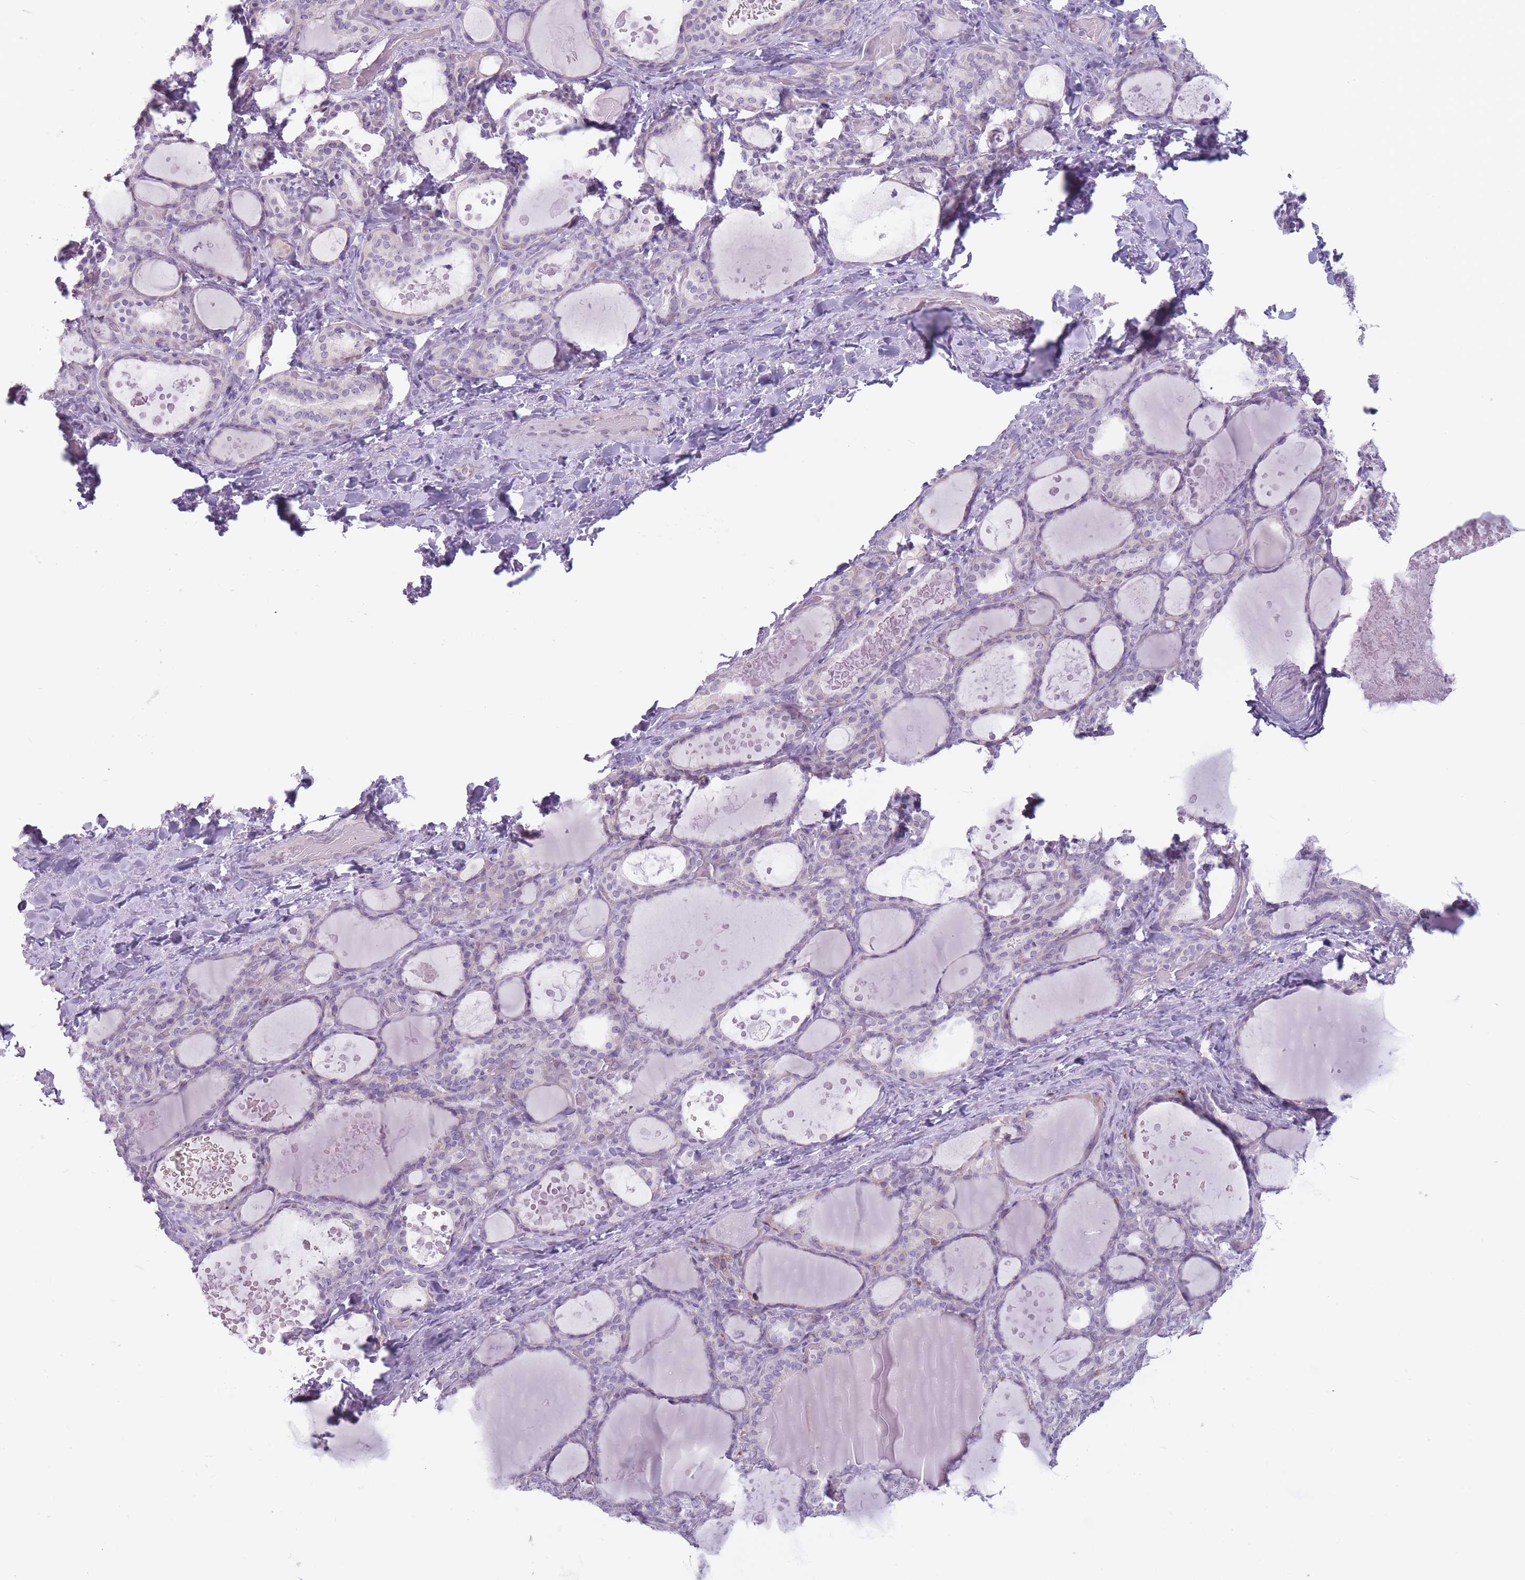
{"staining": {"intensity": "weak", "quantity": "<25%", "location": "cytoplasmic/membranous"}, "tissue": "thyroid gland", "cell_type": "Glandular cells", "image_type": "normal", "snomed": [{"axis": "morphology", "description": "Normal tissue, NOS"}, {"axis": "topography", "description": "Thyroid gland"}], "caption": "Glandular cells show no significant positivity in unremarkable thyroid gland.", "gene": "RPL18", "patient": {"sex": "female", "age": 46}}